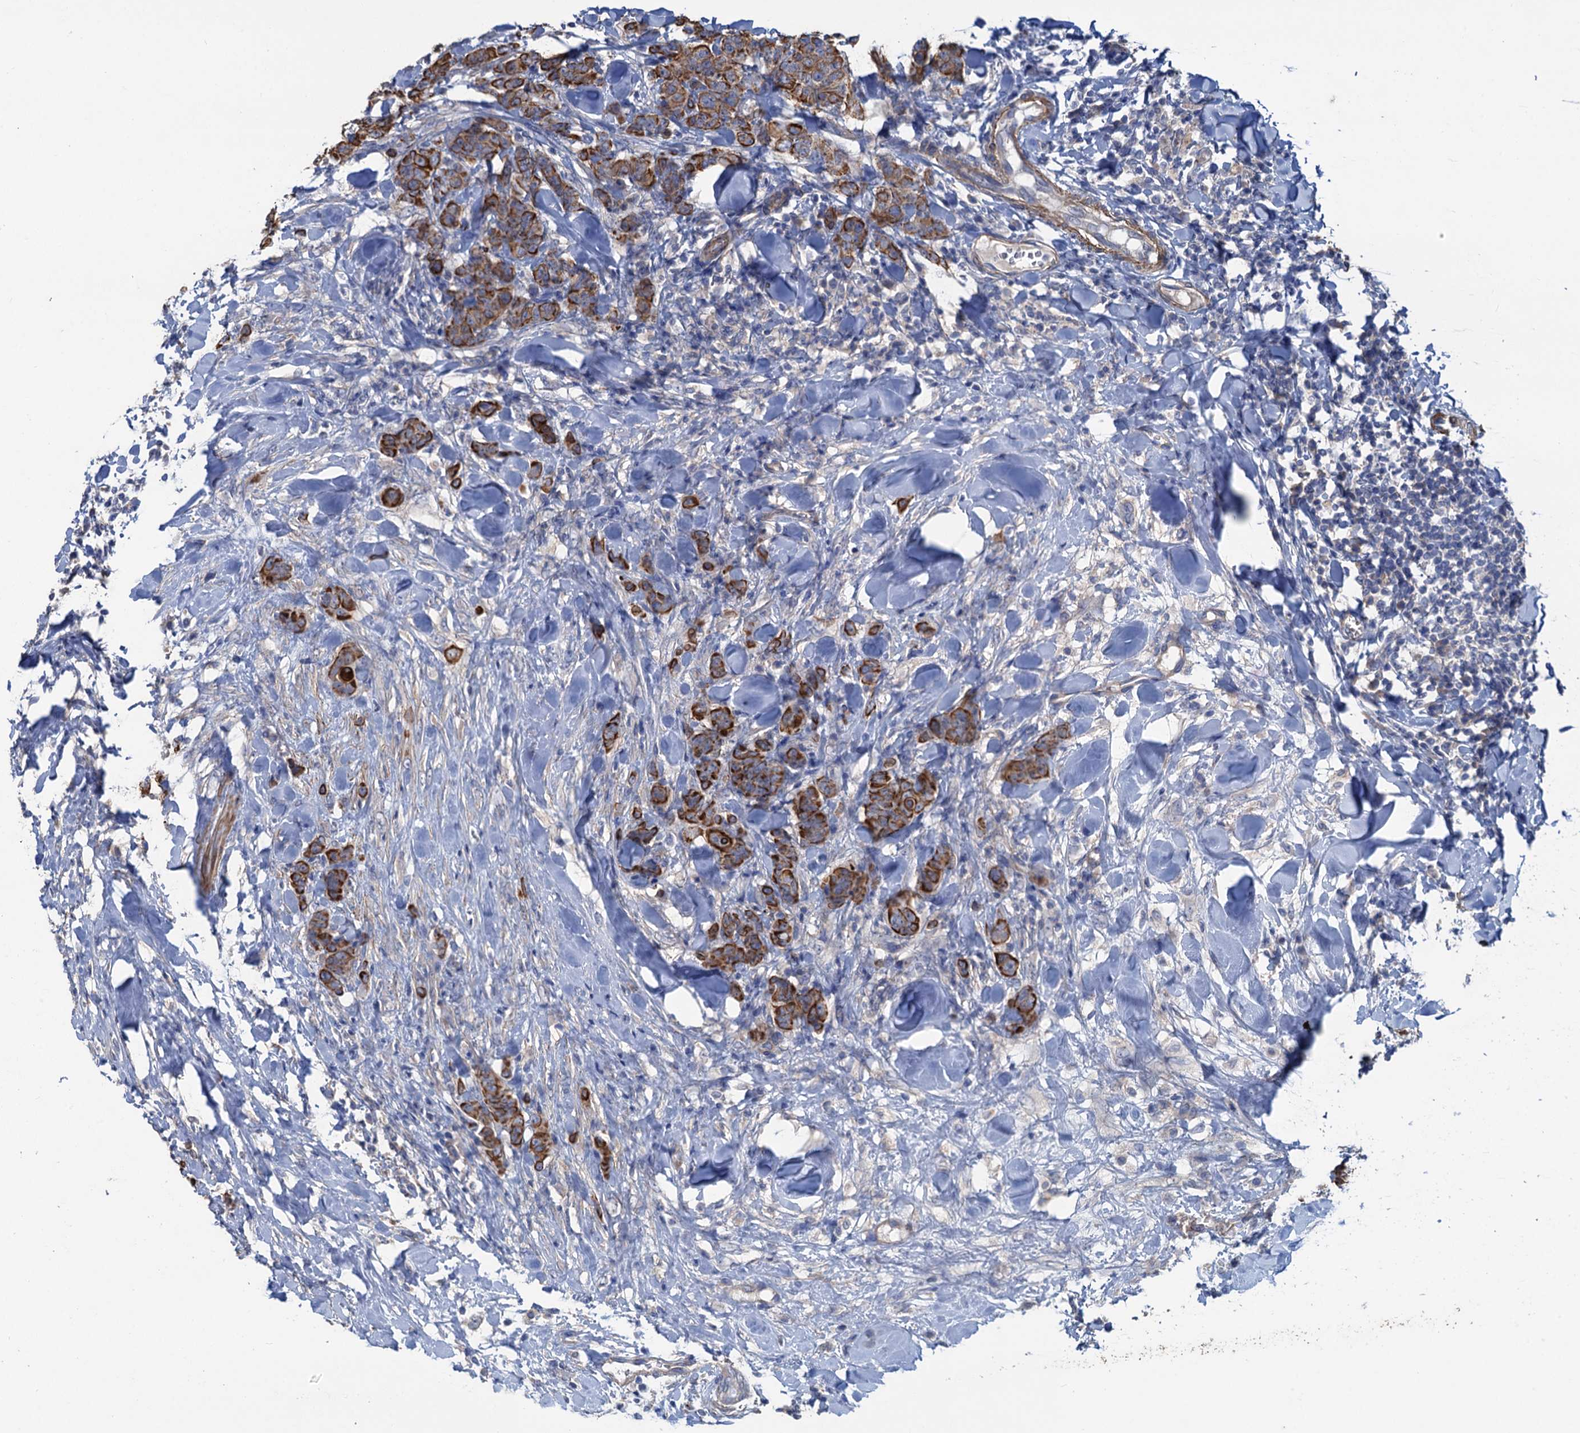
{"staining": {"intensity": "strong", "quantity": ">75%", "location": "cytoplasmic/membranous"}, "tissue": "breast cancer", "cell_type": "Tumor cells", "image_type": "cancer", "snomed": [{"axis": "morphology", "description": "Duct carcinoma"}, {"axis": "topography", "description": "Breast"}], "caption": "Strong cytoplasmic/membranous protein expression is identified in about >75% of tumor cells in breast cancer.", "gene": "SMCO3", "patient": {"sex": "female", "age": 40}}